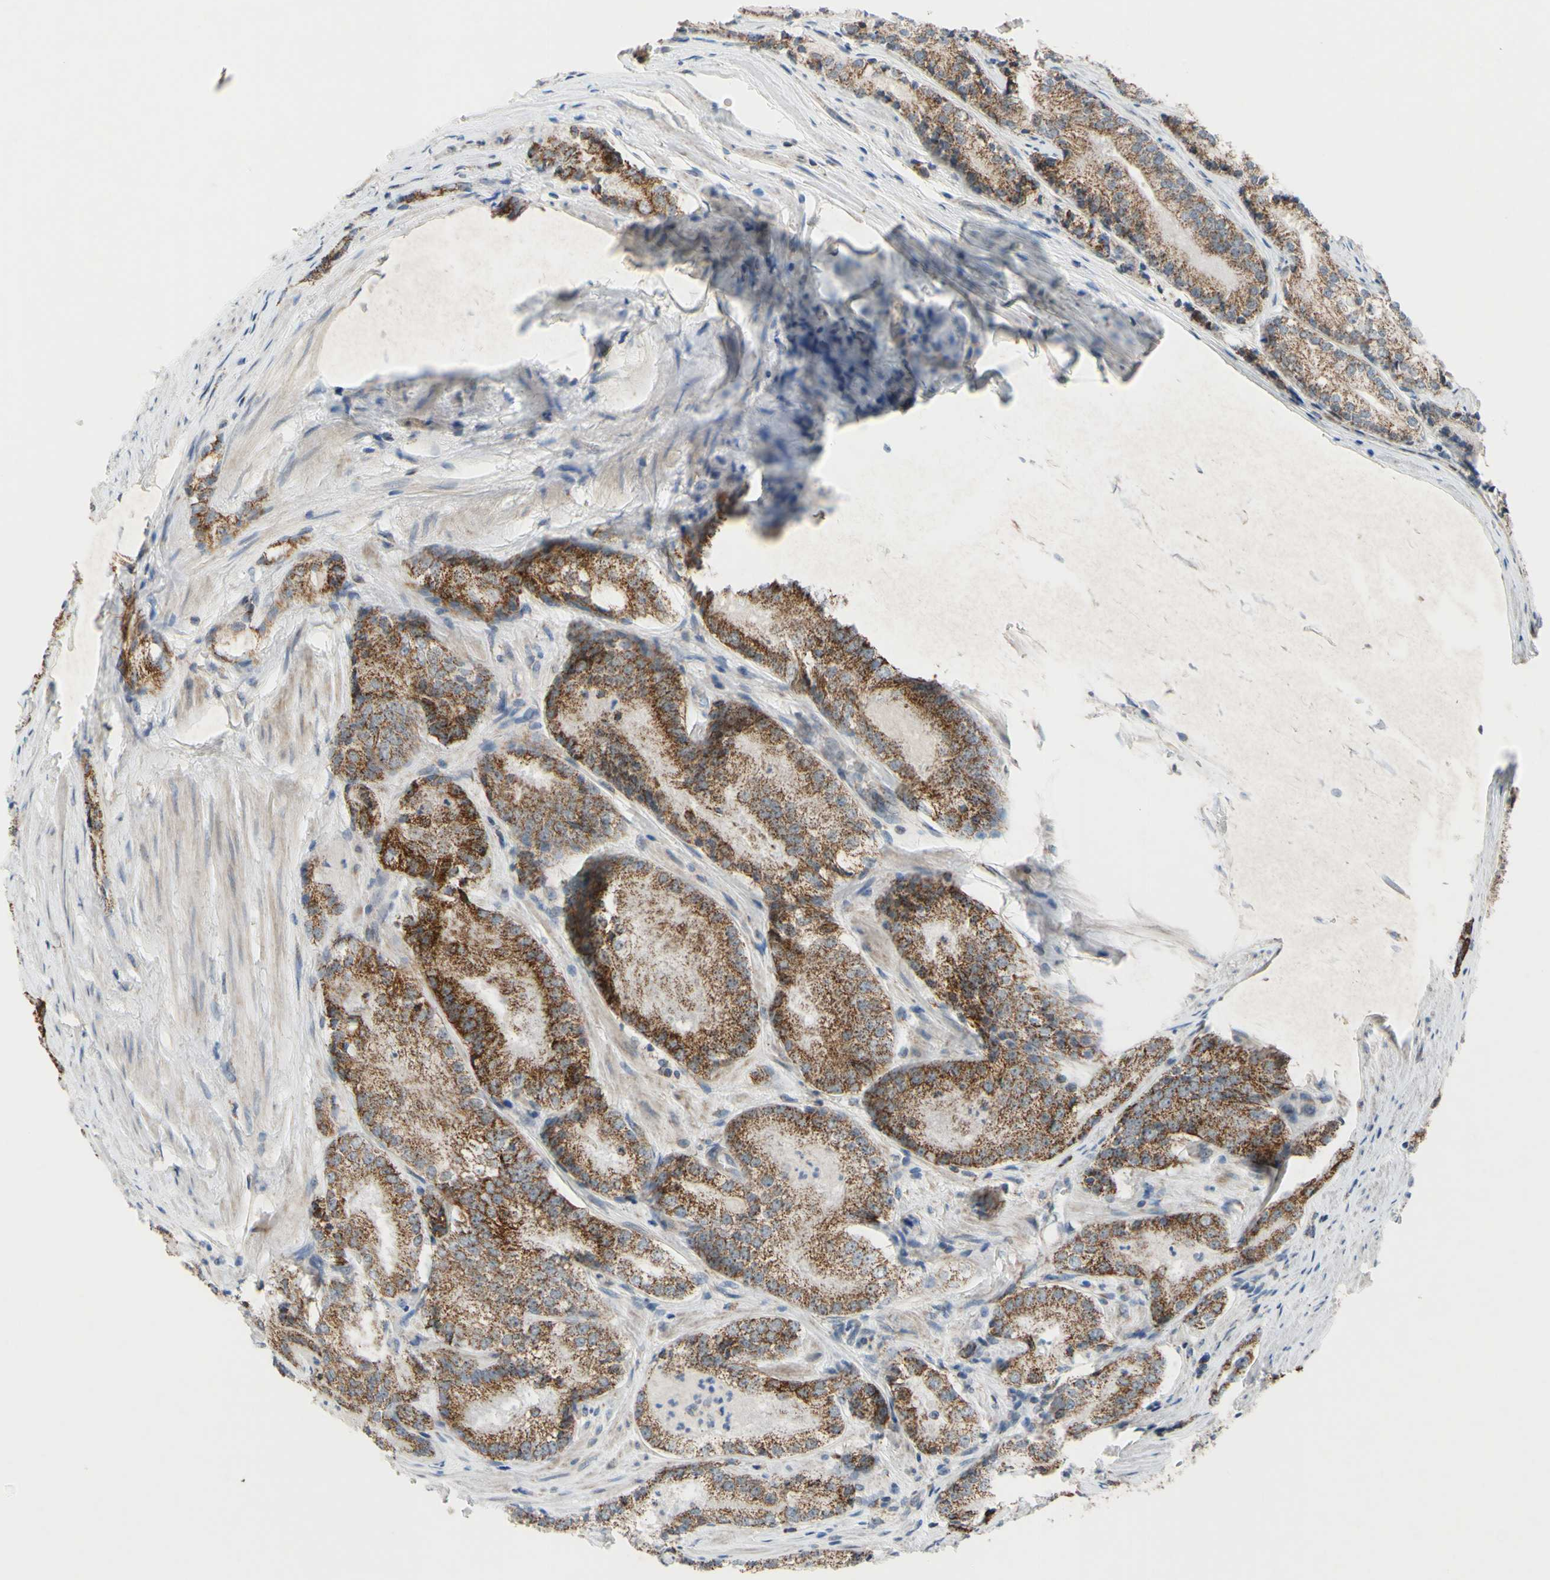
{"staining": {"intensity": "moderate", "quantity": ">75%", "location": "cytoplasmic/membranous"}, "tissue": "prostate cancer", "cell_type": "Tumor cells", "image_type": "cancer", "snomed": [{"axis": "morphology", "description": "Adenocarcinoma, Low grade"}, {"axis": "topography", "description": "Prostate"}], "caption": "Prostate adenocarcinoma (low-grade) stained with DAB (3,3'-diaminobenzidine) IHC demonstrates medium levels of moderate cytoplasmic/membranous expression in approximately >75% of tumor cells.", "gene": "GLT8D1", "patient": {"sex": "male", "age": 60}}